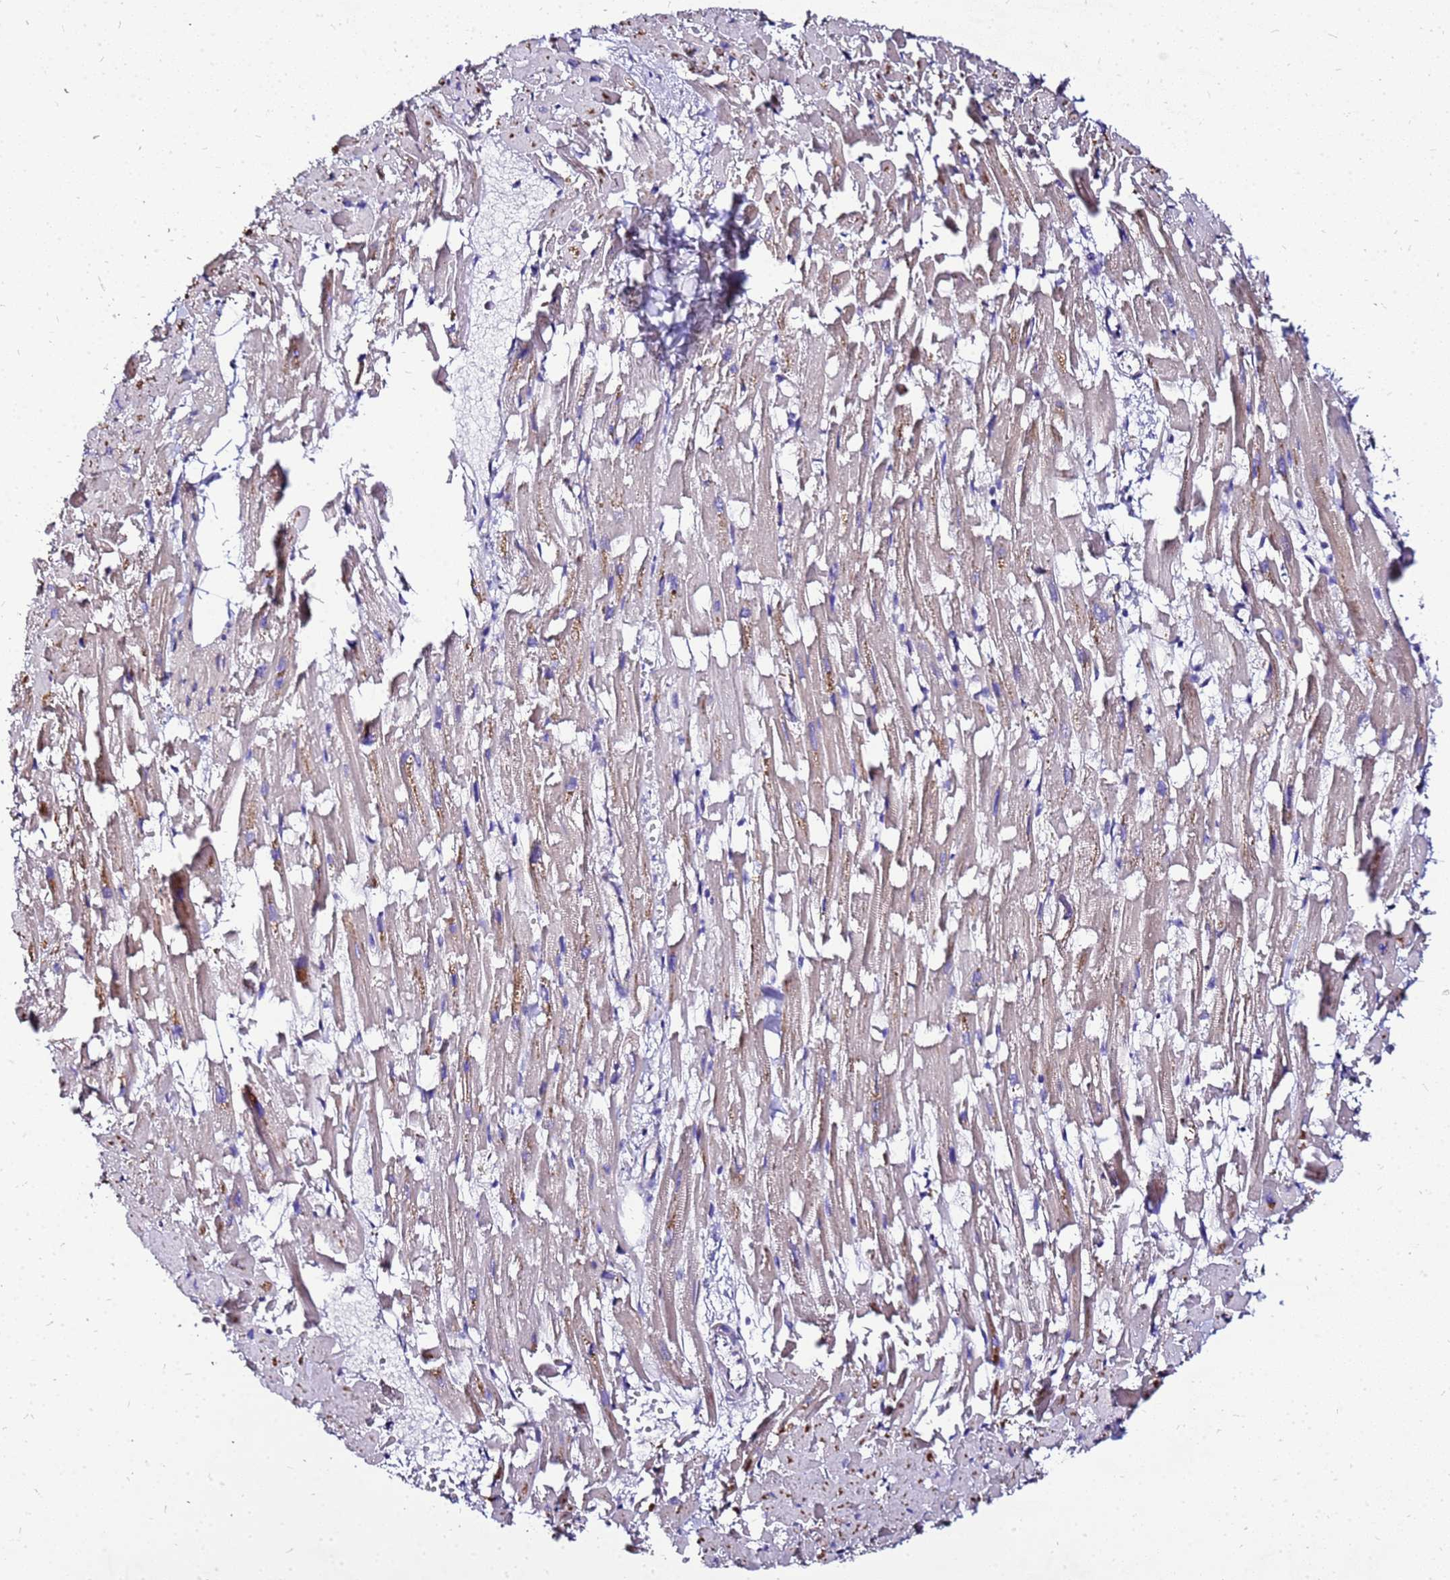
{"staining": {"intensity": "weak", "quantity": ">75%", "location": "cytoplasmic/membranous"}, "tissue": "heart muscle", "cell_type": "Cardiomyocytes", "image_type": "normal", "snomed": [{"axis": "morphology", "description": "Normal tissue, NOS"}, {"axis": "topography", "description": "Heart"}], "caption": "An image of human heart muscle stained for a protein exhibits weak cytoplasmic/membranous brown staining in cardiomyocytes.", "gene": "ADPGK", "patient": {"sex": "female", "age": 64}}